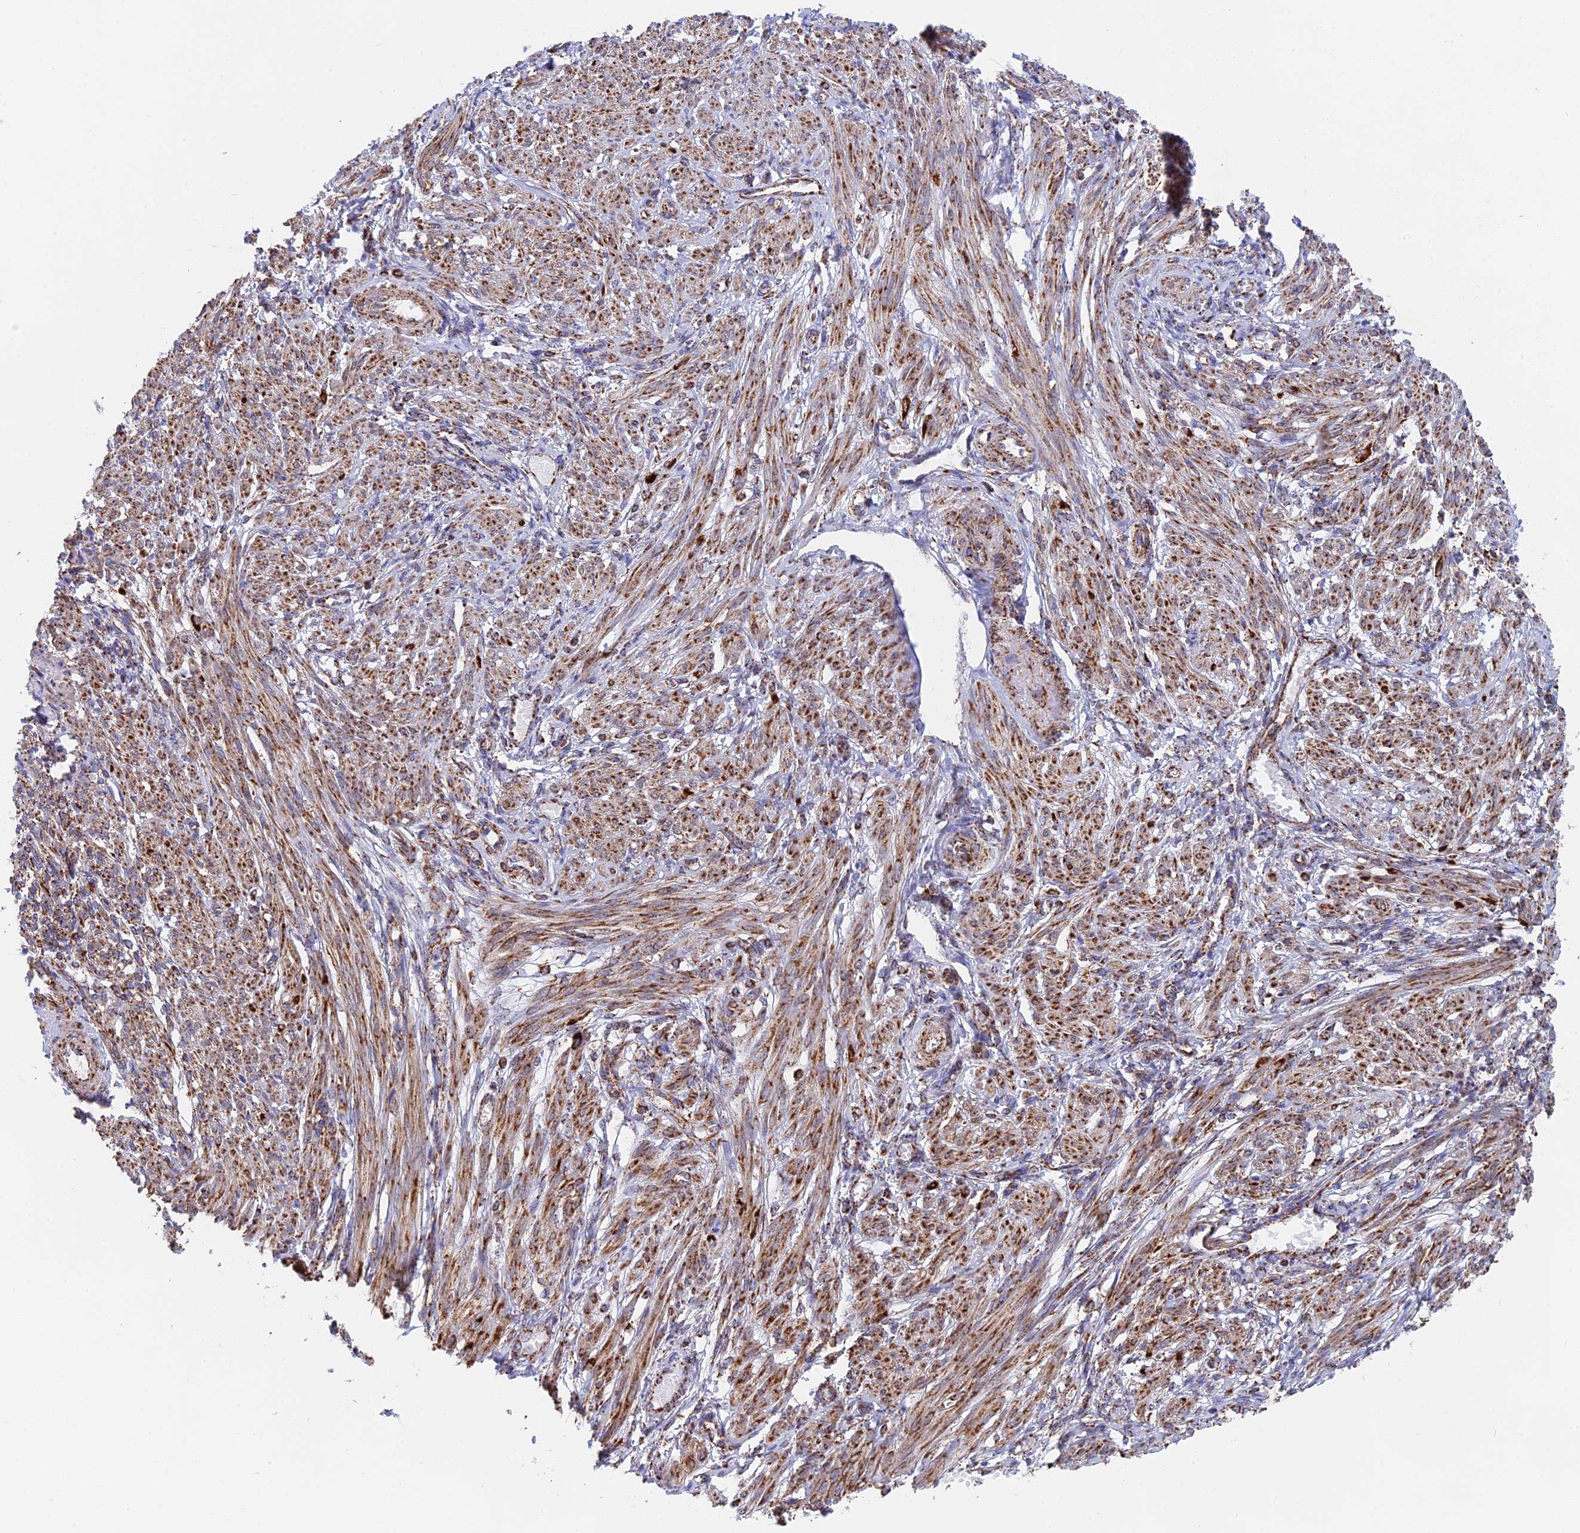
{"staining": {"intensity": "moderate", "quantity": ">75%", "location": "cytoplasmic/membranous"}, "tissue": "smooth muscle", "cell_type": "Smooth muscle cells", "image_type": "normal", "snomed": [{"axis": "morphology", "description": "Normal tissue, NOS"}, {"axis": "morphology", "description": "Adenocarcinoma, NOS"}, {"axis": "topography", "description": "Colon"}, {"axis": "topography", "description": "Peripheral nerve tissue"}], "caption": "An immunohistochemistry (IHC) image of benign tissue is shown. Protein staining in brown labels moderate cytoplasmic/membranous positivity in smooth muscle within smooth muscle cells.", "gene": "CDC16", "patient": {"sex": "male", "age": 14}}